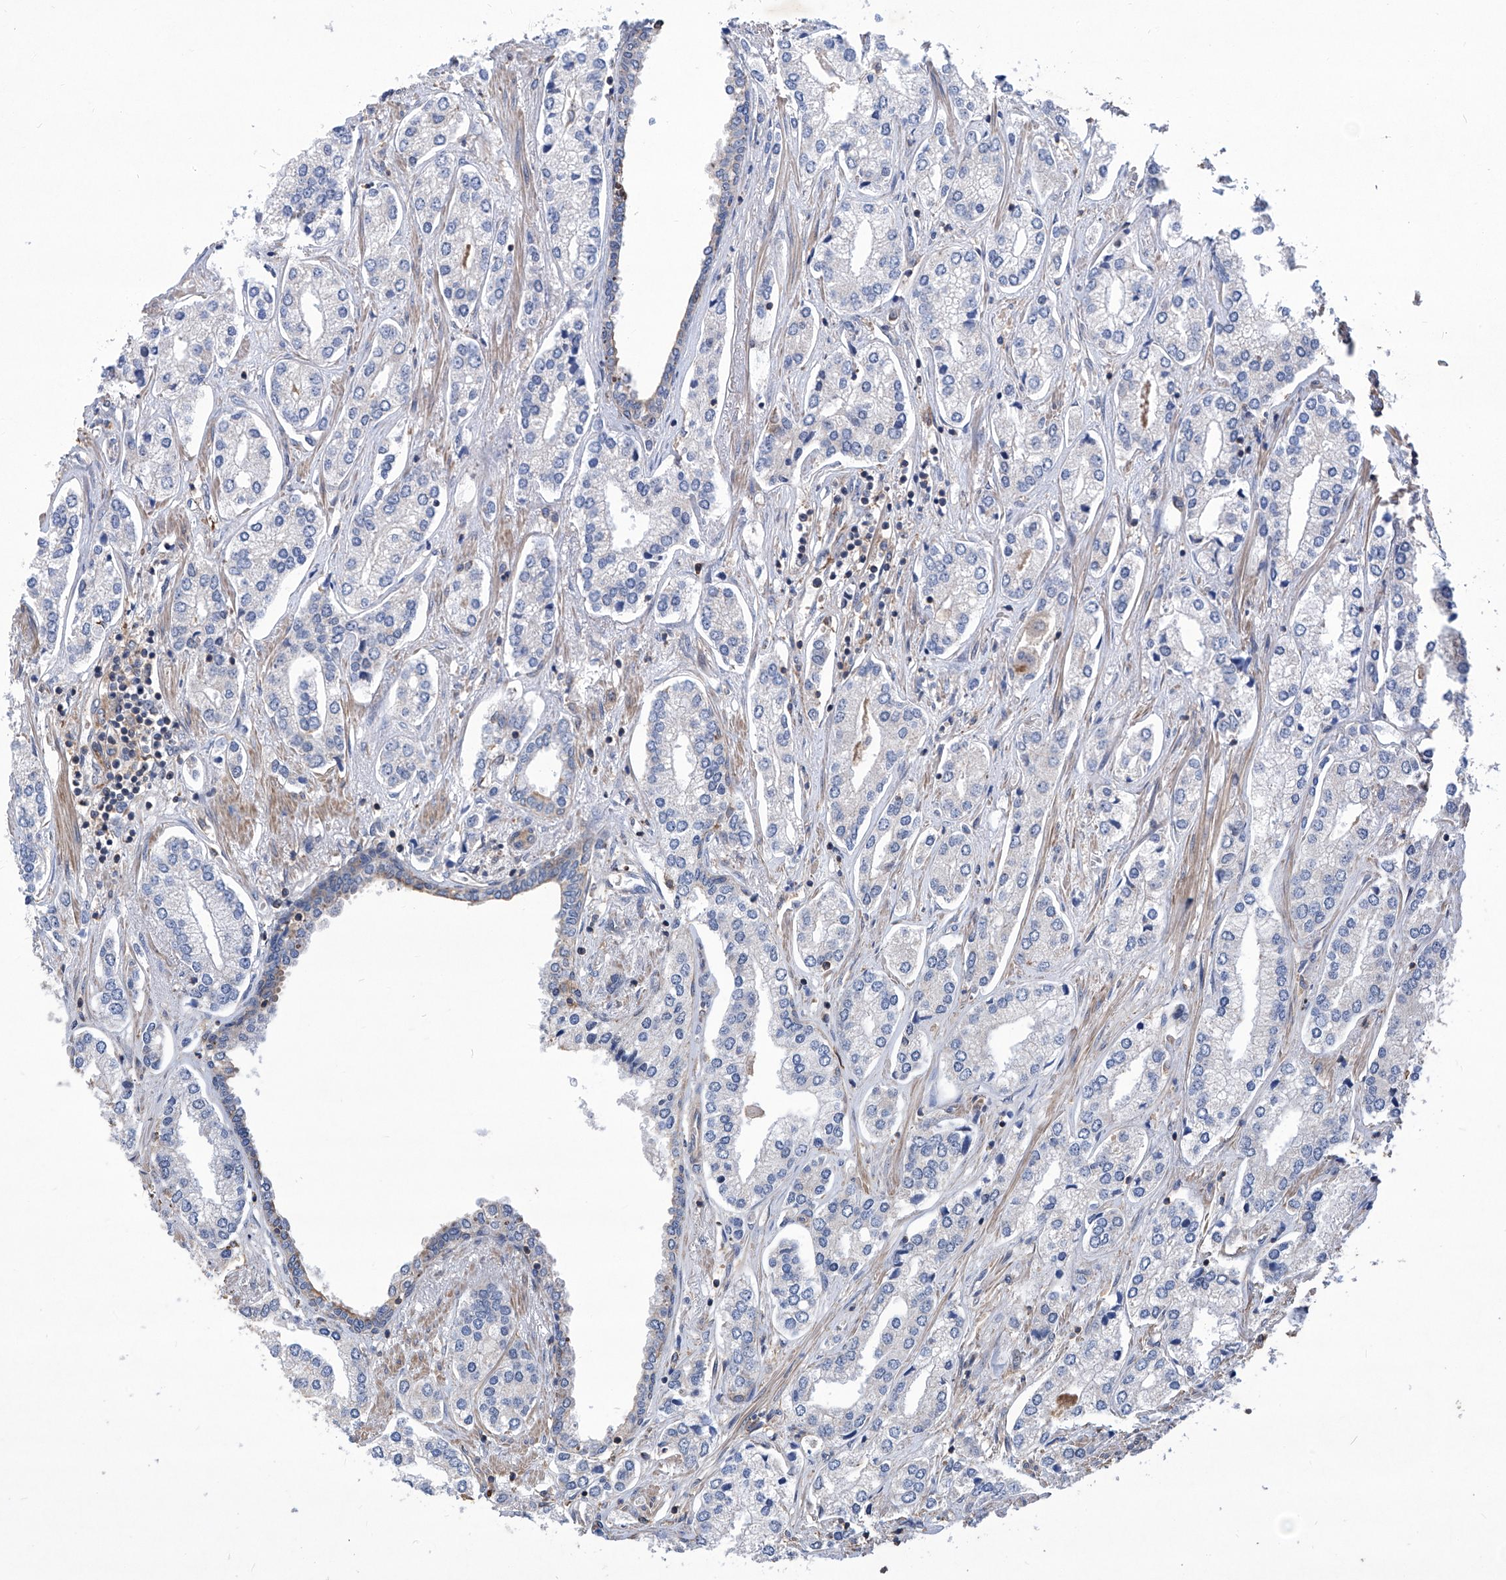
{"staining": {"intensity": "negative", "quantity": "none", "location": "none"}, "tissue": "prostate cancer", "cell_type": "Tumor cells", "image_type": "cancer", "snomed": [{"axis": "morphology", "description": "Adenocarcinoma, High grade"}, {"axis": "topography", "description": "Prostate"}], "caption": "Immunohistochemistry (IHC) of human prostate cancer (high-grade adenocarcinoma) displays no positivity in tumor cells.", "gene": "KIFC2", "patient": {"sex": "male", "age": 66}}